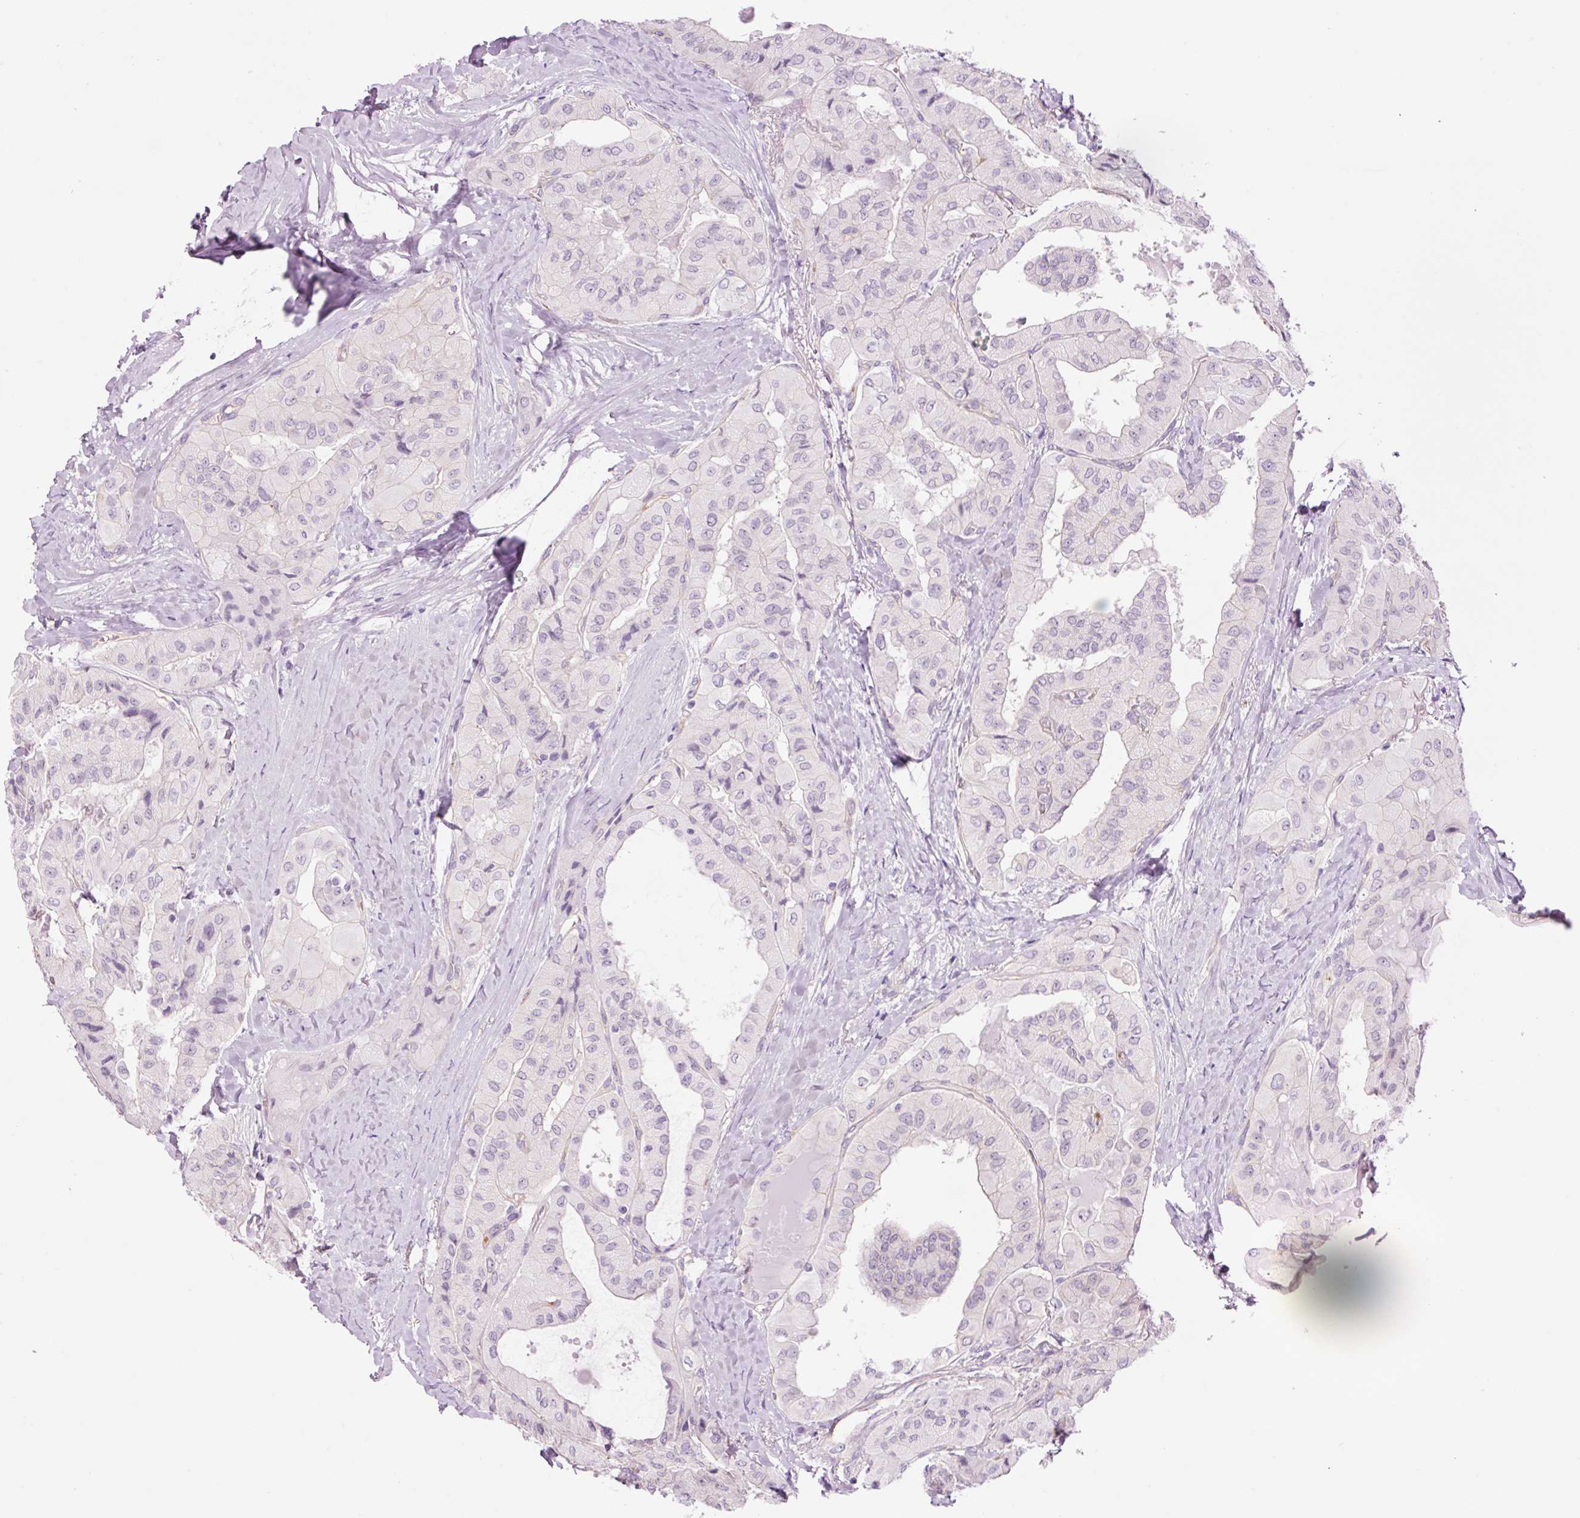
{"staining": {"intensity": "negative", "quantity": "none", "location": "none"}, "tissue": "thyroid cancer", "cell_type": "Tumor cells", "image_type": "cancer", "snomed": [{"axis": "morphology", "description": "Normal tissue, NOS"}, {"axis": "morphology", "description": "Papillary adenocarcinoma, NOS"}, {"axis": "topography", "description": "Thyroid gland"}], "caption": "High magnification brightfield microscopy of thyroid cancer stained with DAB (brown) and counterstained with hematoxylin (blue): tumor cells show no significant positivity.", "gene": "HSPA4L", "patient": {"sex": "female", "age": 59}}